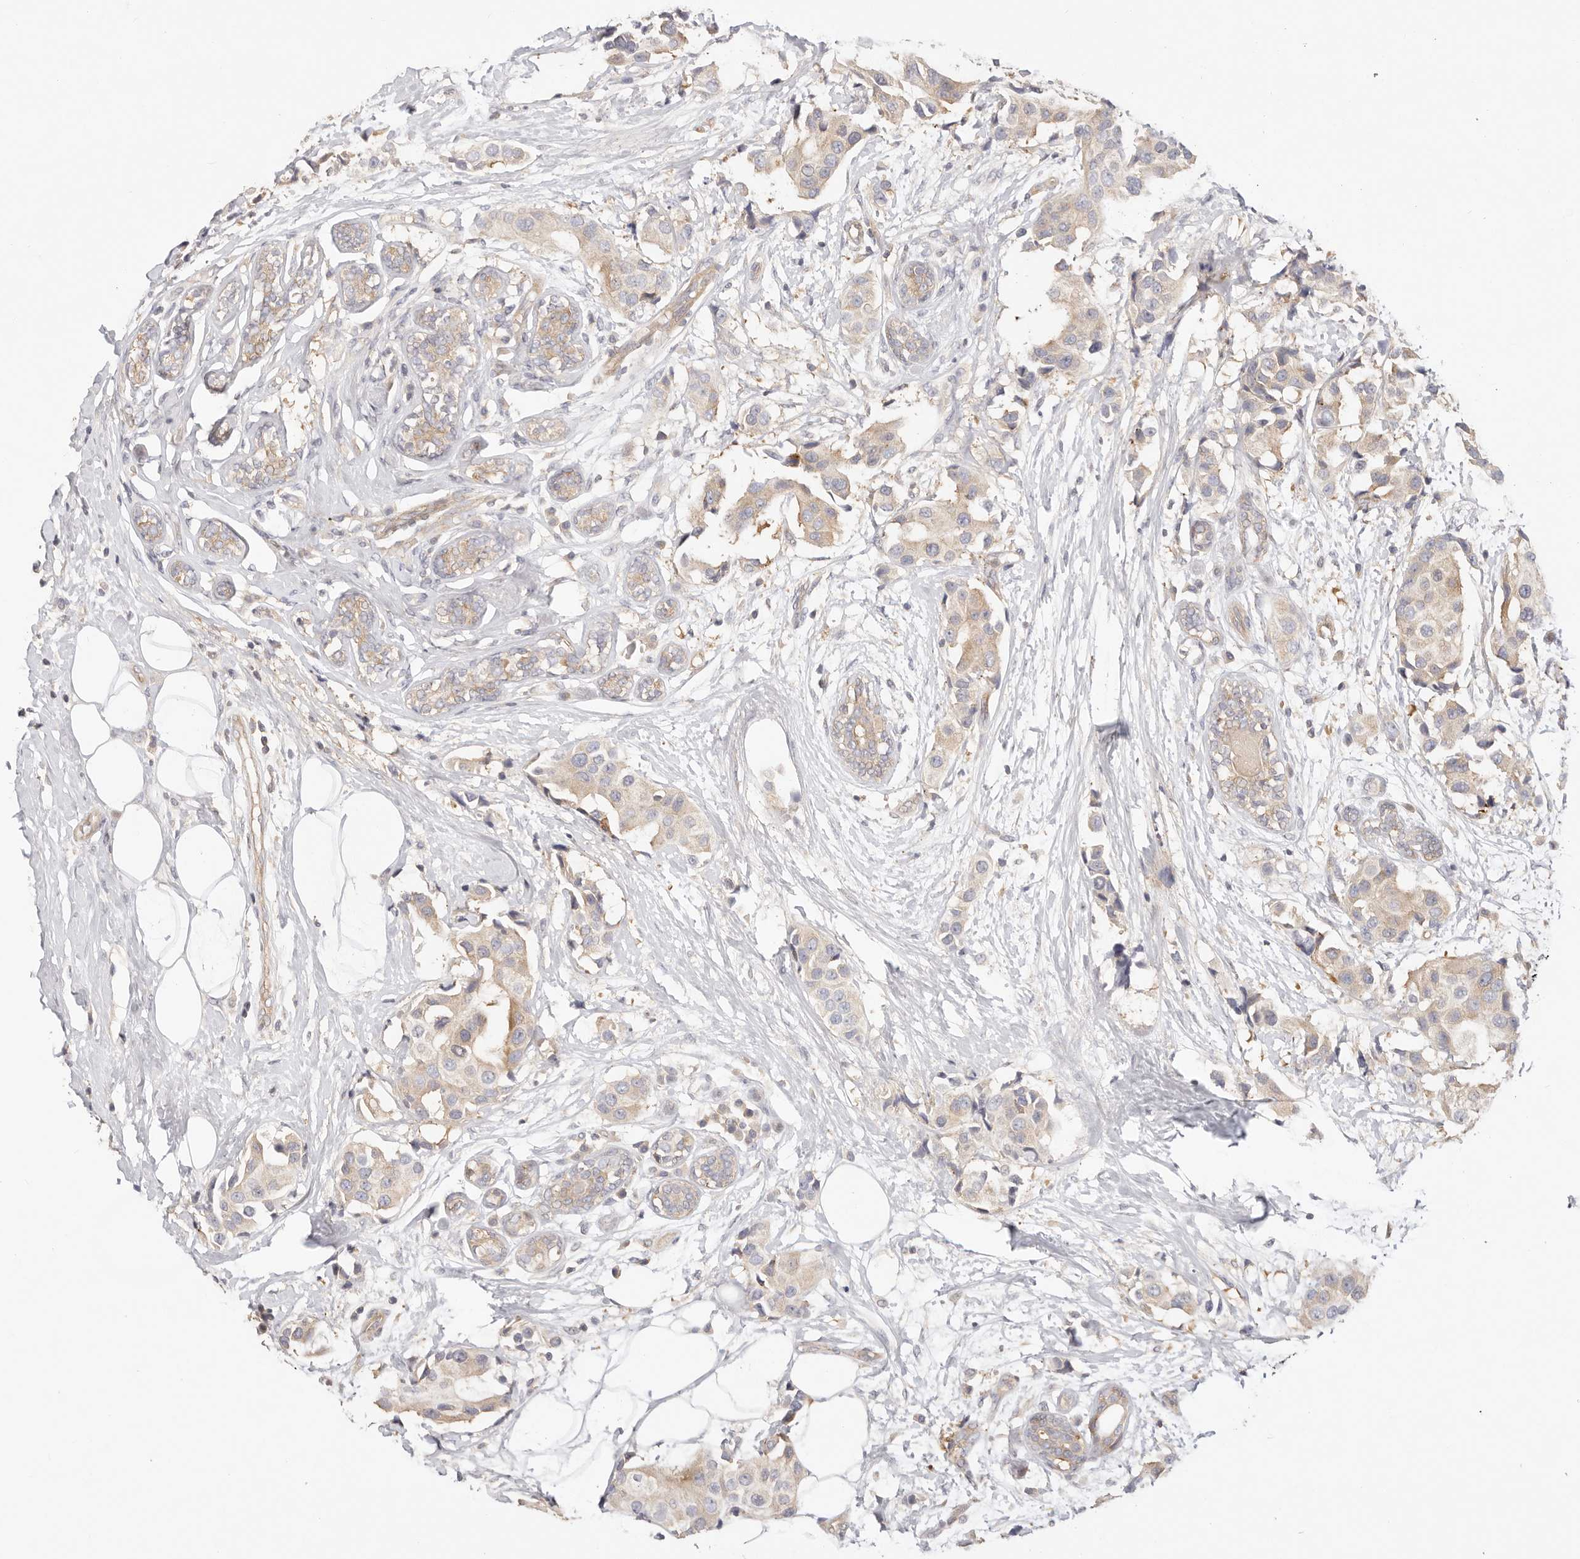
{"staining": {"intensity": "weak", "quantity": ">75%", "location": "cytoplasmic/membranous"}, "tissue": "breast cancer", "cell_type": "Tumor cells", "image_type": "cancer", "snomed": [{"axis": "morphology", "description": "Normal tissue, NOS"}, {"axis": "morphology", "description": "Duct carcinoma"}, {"axis": "topography", "description": "Breast"}], "caption": "The image reveals staining of breast cancer, revealing weak cytoplasmic/membranous protein positivity (brown color) within tumor cells. (DAB (3,3'-diaminobenzidine) IHC, brown staining for protein, blue staining for nuclei).", "gene": "KCMF1", "patient": {"sex": "female", "age": 39}}